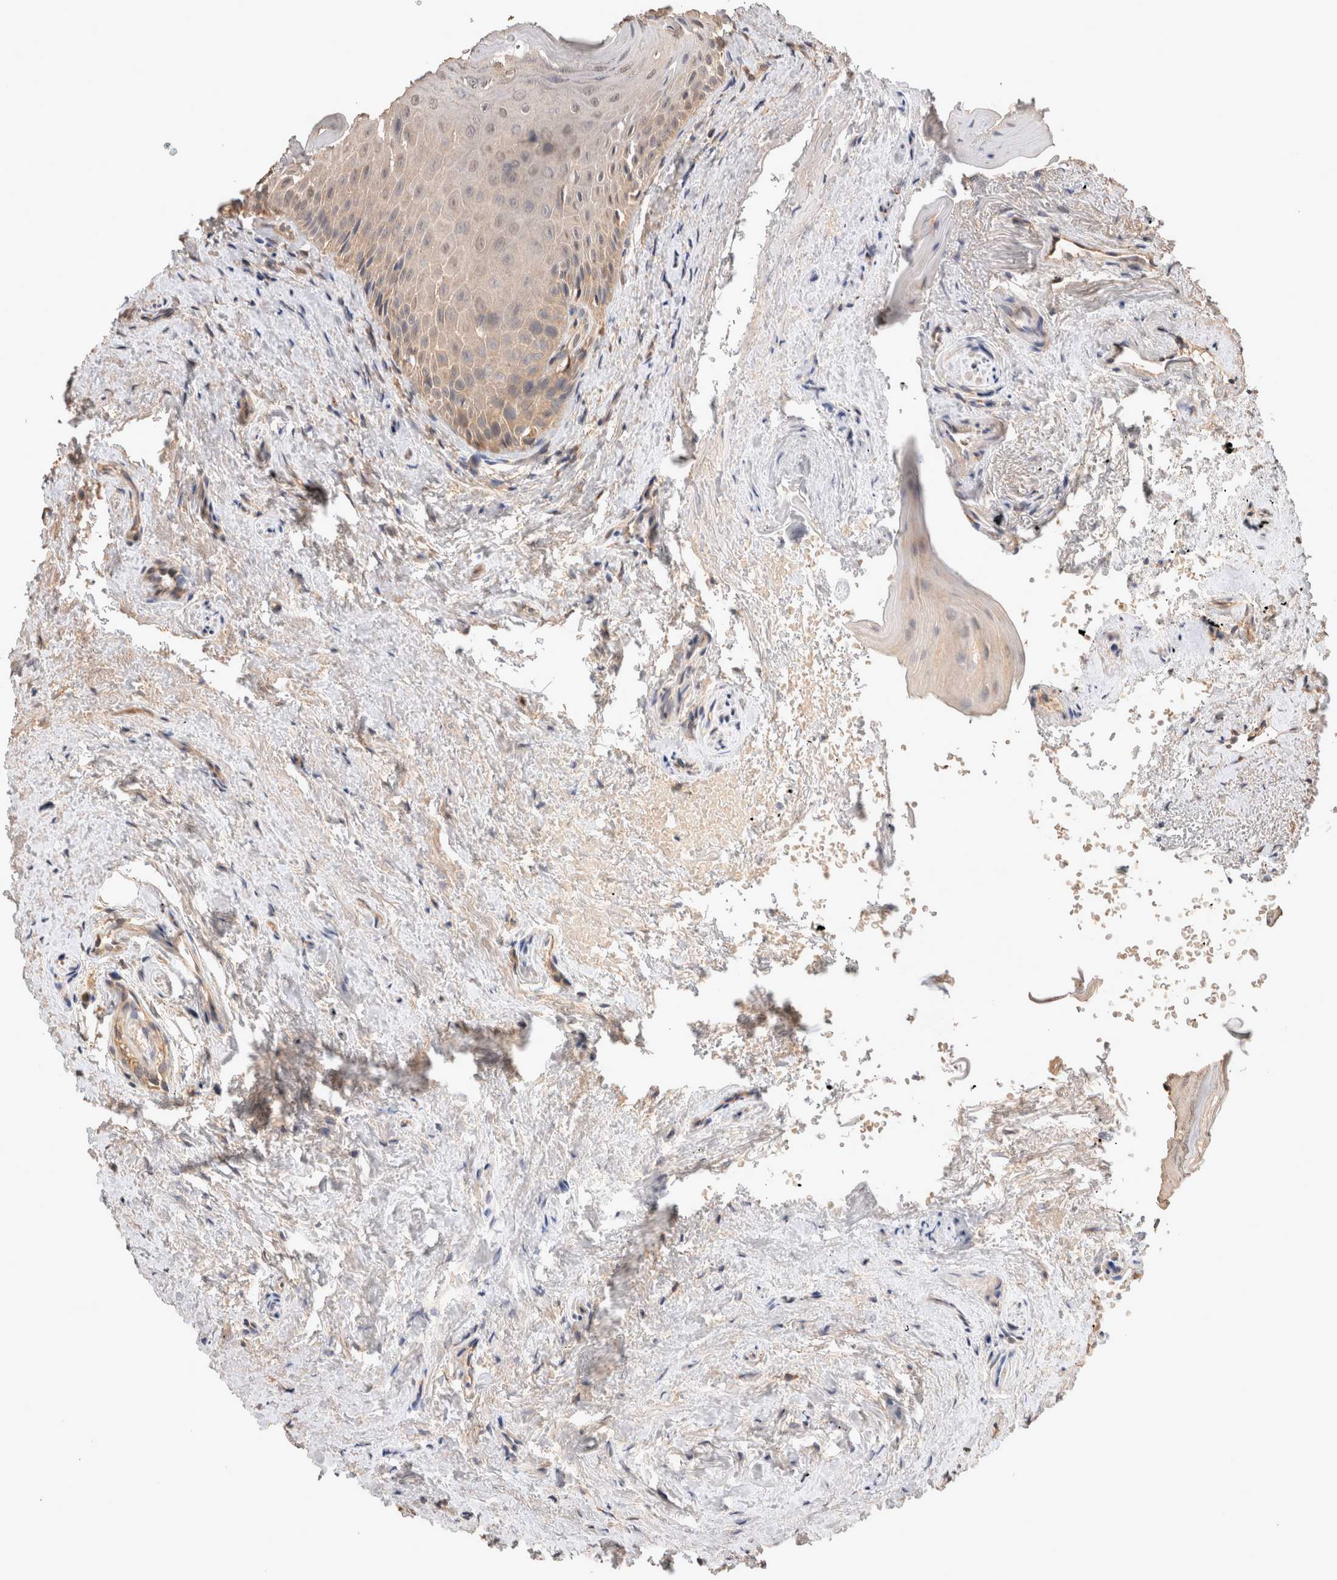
{"staining": {"intensity": "moderate", "quantity": "<25%", "location": "cytoplasmic/membranous"}, "tissue": "oral mucosa", "cell_type": "Squamous epithelial cells", "image_type": "normal", "snomed": [{"axis": "morphology", "description": "Normal tissue, NOS"}, {"axis": "topography", "description": "Oral tissue"}], "caption": "Brown immunohistochemical staining in benign human oral mucosa reveals moderate cytoplasmic/membranous positivity in approximately <25% of squamous epithelial cells.", "gene": "HROB", "patient": {"sex": "male", "age": 66}}